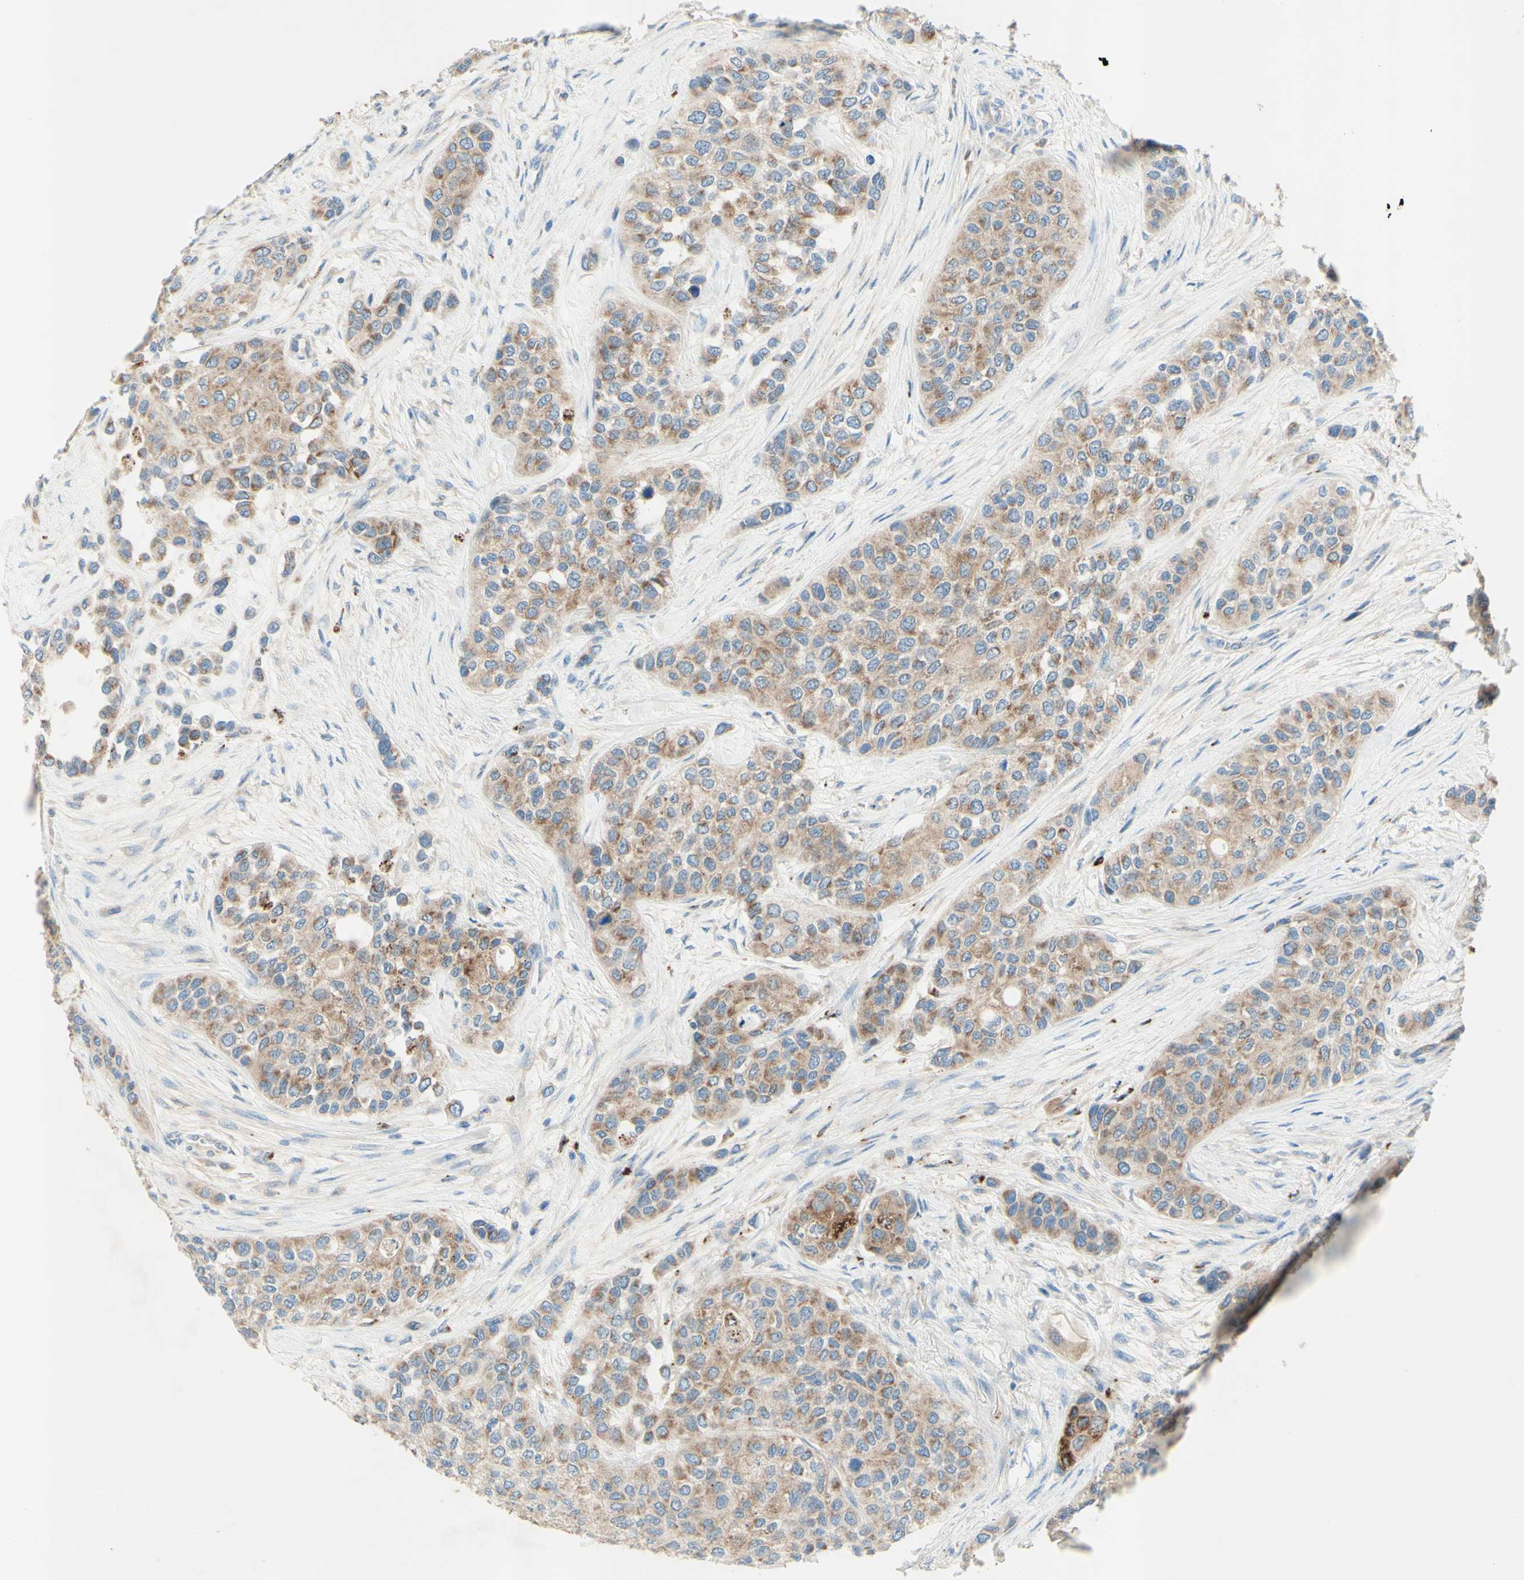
{"staining": {"intensity": "moderate", "quantity": ">75%", "location": "cytoplasmic/membranous"}, "tissue": "urothelial cancer", "cell_type": "Tumor cells", "image_type": "cancer", "snomed": [{"axis": "morphology", "description": "Urothelial carcinoma, High grade"}, {"axis": "topography", "description": "Urinary bladder"}], "caption": "Urothelial cancer tissue displays moderate cytoplasmic/membranous positivity in approximately >75% of tumor cells, visualized by immunohistochemistry. (DAB = brown stain, brightfield microscopy at high magnification).", "gene": "ARMC10", "patient": {"sex": "female", "age": 56}}